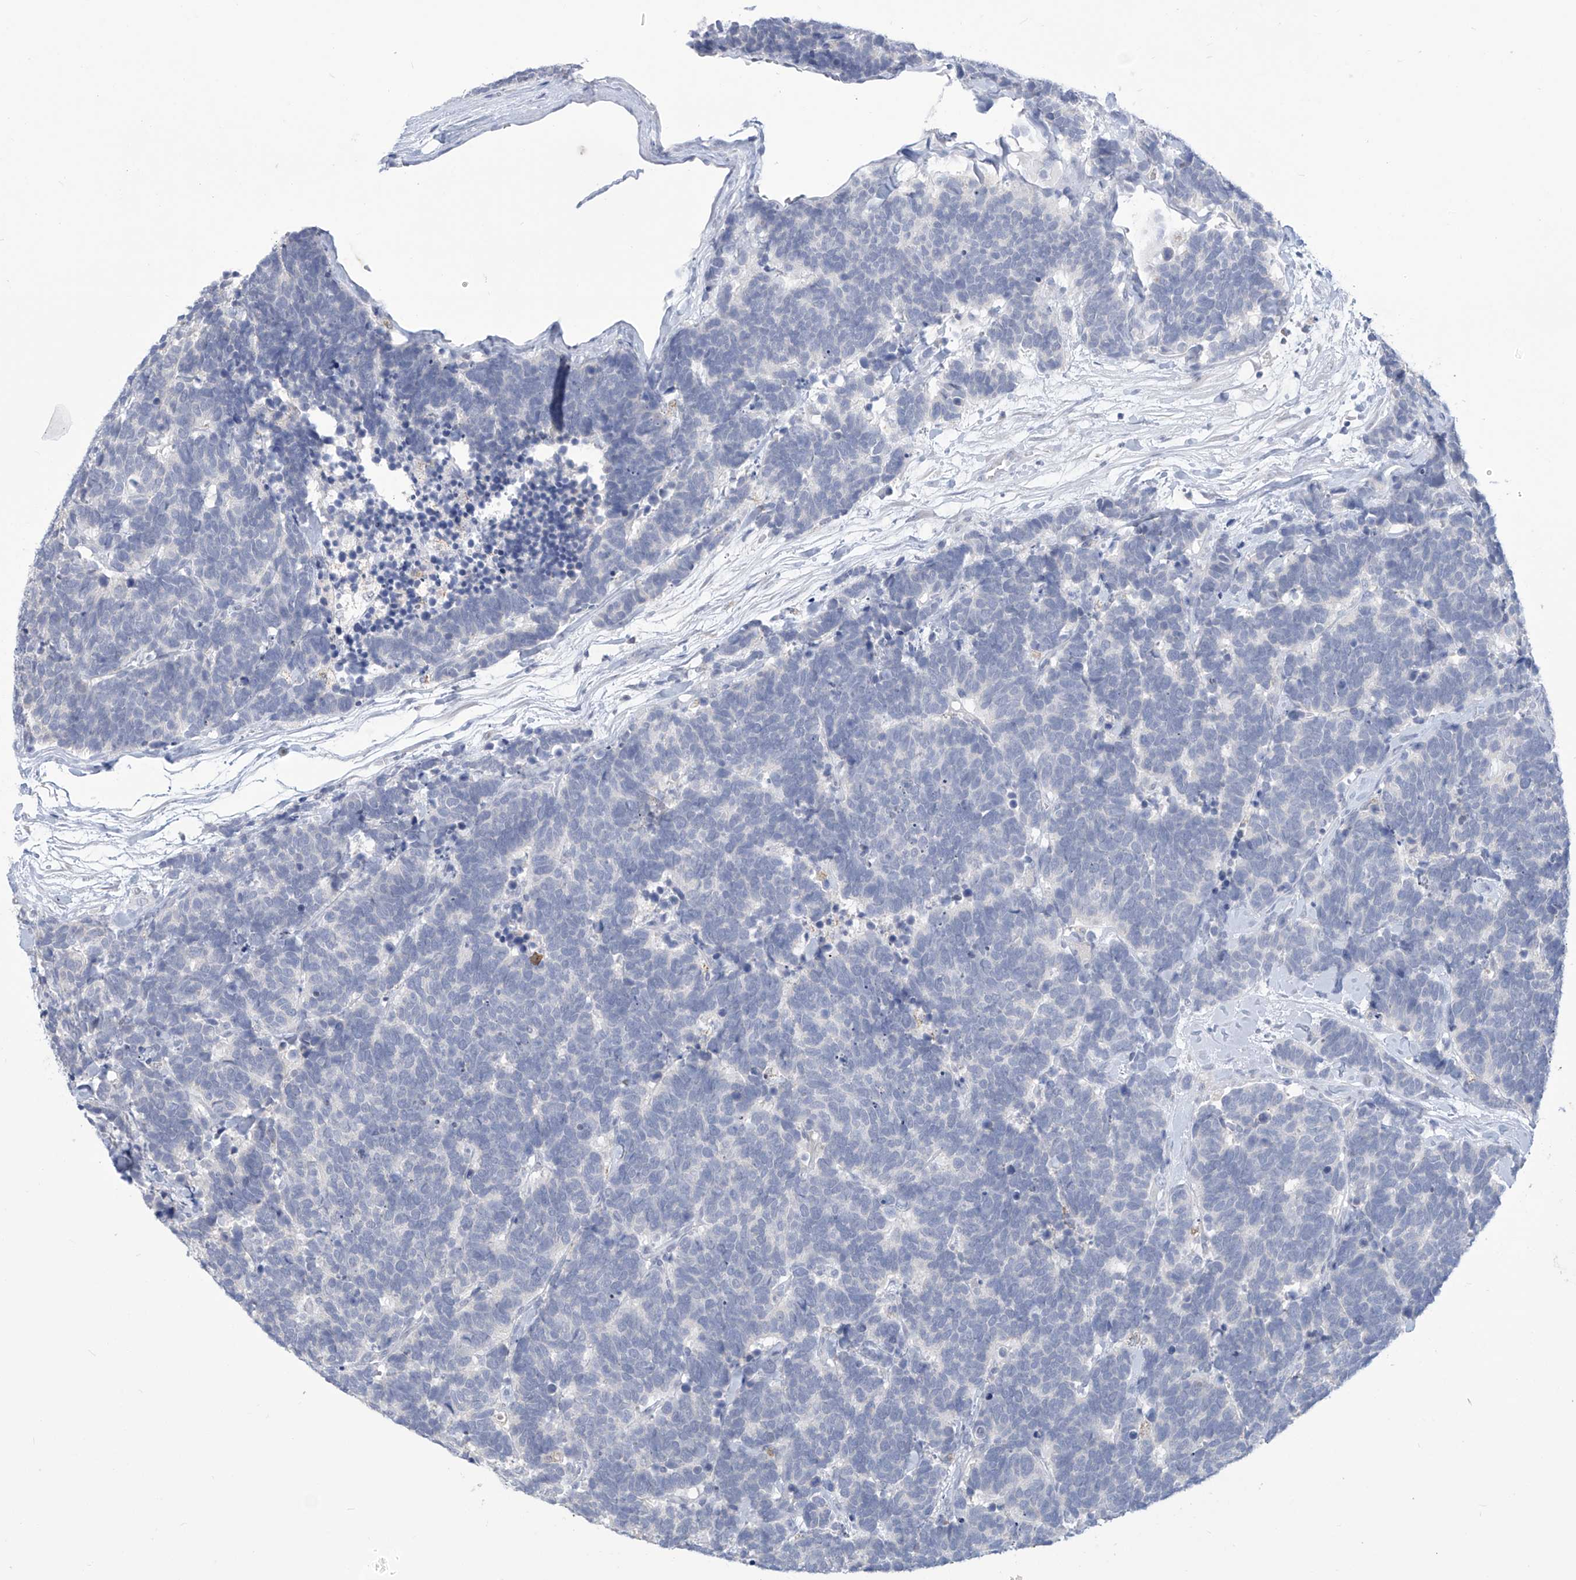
{"staining": {"intensity": "negative", "quantity": "none", "location": "none"}, "tissue": "carcinoid", "cell_type": "Tumor cells", "image_type": "cancer", "snomed": [{"axis": "morphology", "description": "Carcinoma, NOS"}, {"axis": "morphology", "description": "Carcinoid, malignant, NOS"}, {"axis": "topography", "description": "Urinary bladder"}], "caption": "Immunohistochemical staining of human carcinoid (malignant) shows no significant expression in tumor cells.", "gene": "IBA57", "patient": {"sex": "male", "age": 57}}